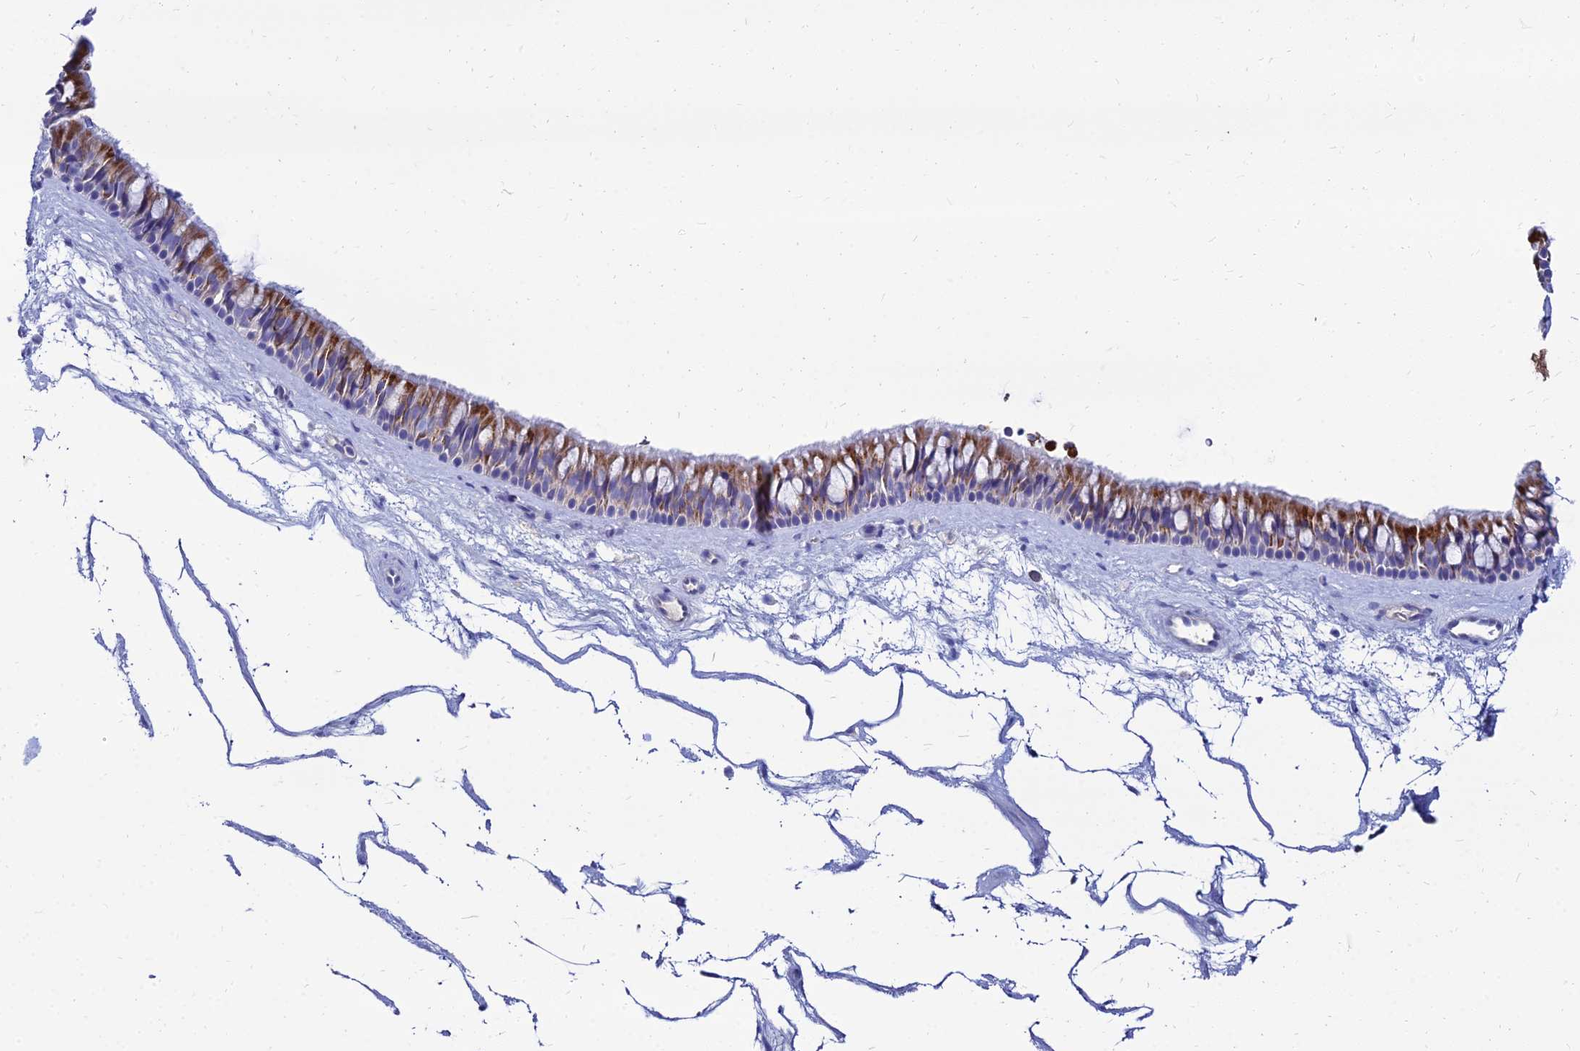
{"staining": {"intensity": "moderate", "quantity": "25%-75%", "location": "cytoplasmic/membranous"}, "tissue": "nasopharynx", "cell_type": "Respiratory epithelial cells", "image_type": "normal", "snomed": [{"axis": "morphology", "description": "Normal tissue, NOS"}, {"axis": "topography", "description": "Nasopharynx"}], "caption": "Respiratory epithelial cells exhibit medium levels of moderate cytoplasmic/membranous expression in about 25%-75% of cells in benign nasopharynx. (brown staining indicates protein expression, while blue staining denotes nuclei).", "gene": "NPY", "patient": {"sex": "male", "age": 64}}